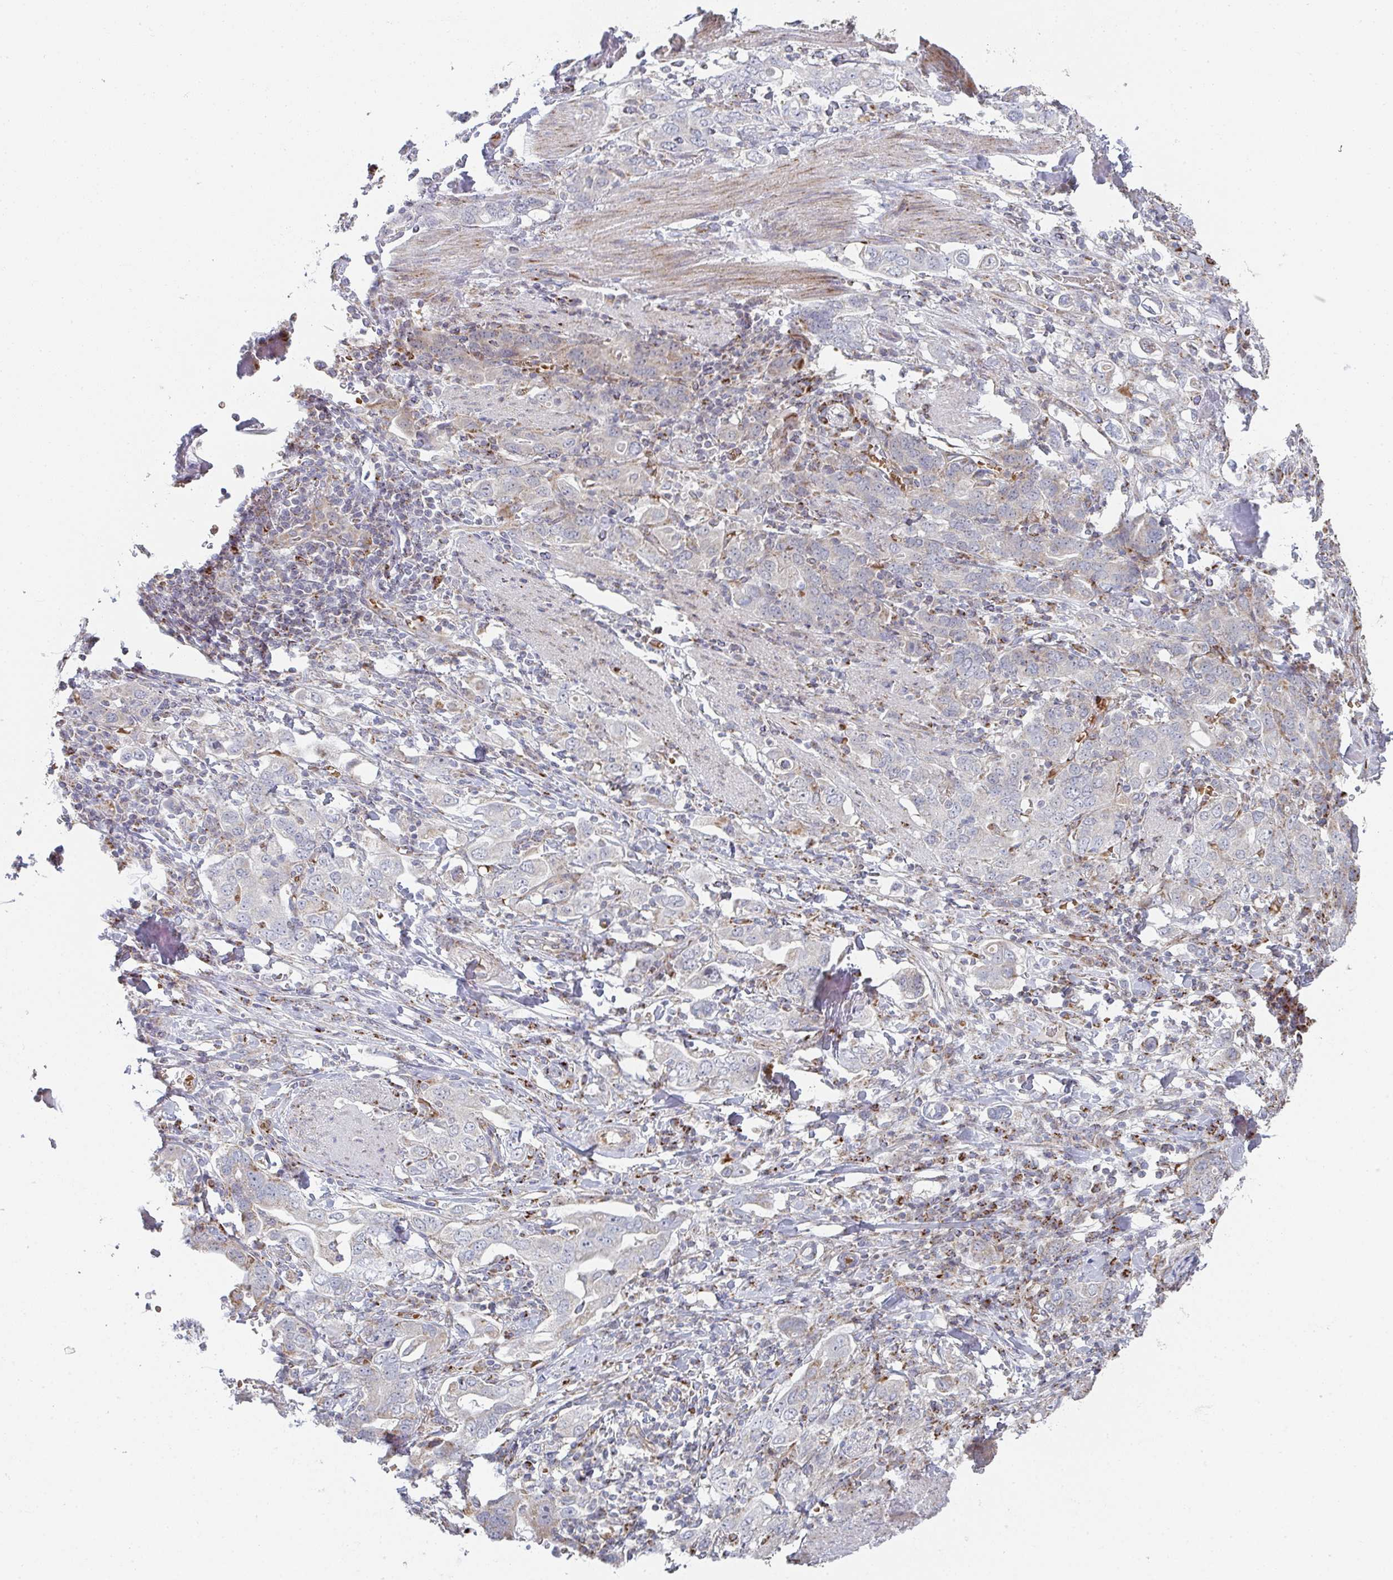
{"staining": {"intensity": "negative", "quantity": "none", "location": "none"}, "tissue": "stomach cancer", "cell_type": "Tumor cells", "image_type": "cancer", "snomed": [{"axis": "morphology", "description": "Adenocarcinoma, NOS"}, {"axis": "topography", "description": "Stomach, upper"}, {"axis": "topography", "description": "Stomach"}], "caption": "Immunohistochemistry photomicrograph of adenocarcinoma (stomach) stained for a protein (brown), which exhibits no expression in tumor cells.", "gene": "ZNF526", "patient": {"sex": "male", "age": 62}}